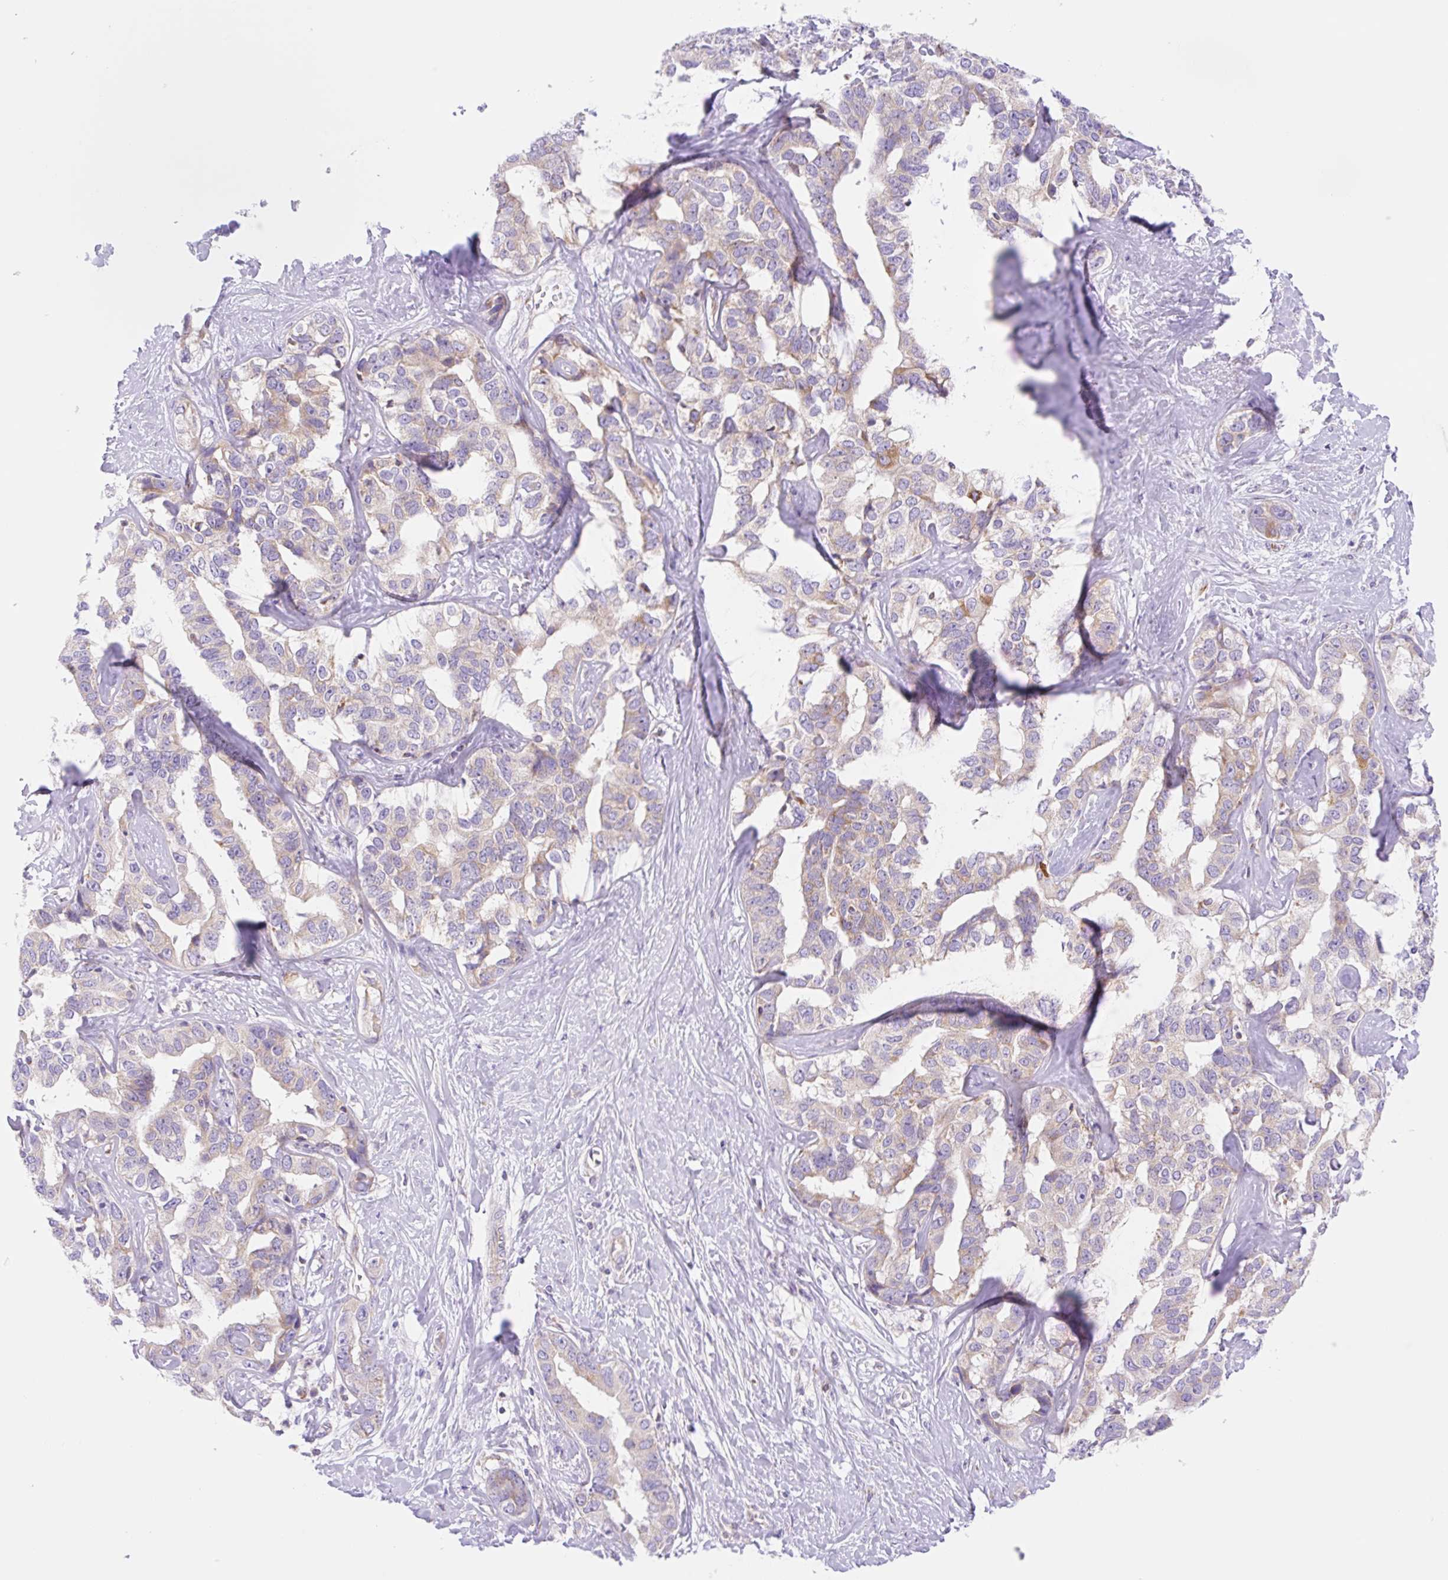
{"staining": {"intensity": "weak", "quantity": "25%-75%", "location": "cytoplasmic/membranous"}, "tissue": "liver cancer", "cell_type": "Tumor cells", "image_type": "cancer", "snomed": [{"axis": "morphology", "description": "Cholangiocarcinoma"}, {"axis": "topography", "description": "Liver"}], "caption": "Immunohistochemistry (IHC) of human cholangiocarcinoma (liver) displays low levels of weak cytoplasmic/membranous positivity in about 25%-75% of tumor cells. (DAB (3,3'-diaminobenzidine) IHC with brightfield microscopy, high magnification).", "gene": "ETNK2", "patient": {"sex": "male", "age": 59}}